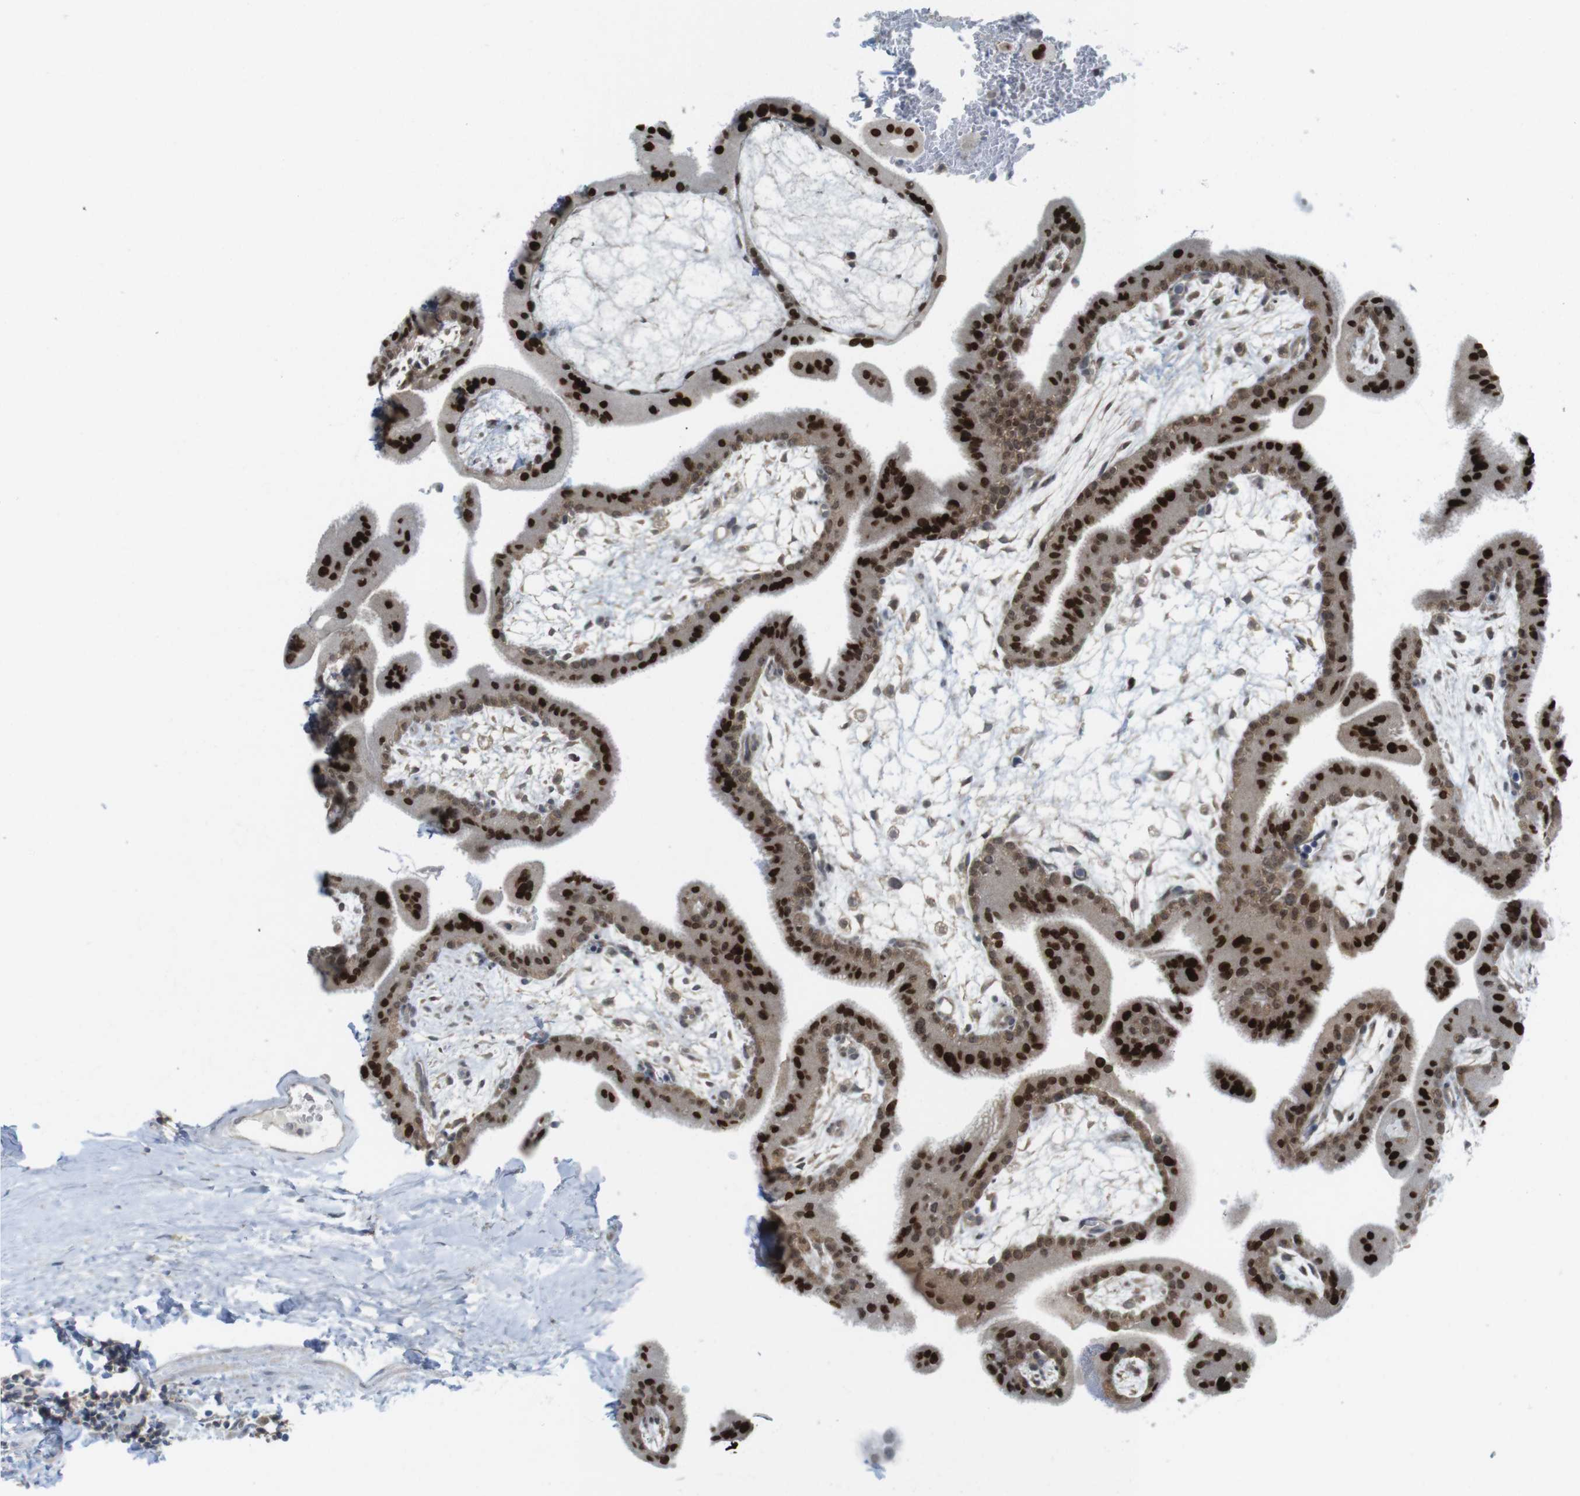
{"staining": {"intensity": "strong", "quantity": ">75%", "location": "nuclear"}, "tissue": "placenta", "cell_type": "Trophoblastic cells", "image_type": "normal", "snomed": [{"axis": "morphology", "description": "Normal tissue, NOS"}, {"axis": "topography", "description": "Placenta"}], "caption": "Normal placenta reveals strong nuclear staining in about >75% of trophoblastic cells.", "gene": "RCC1", "patient": {"sex": "female", "age": 35}}